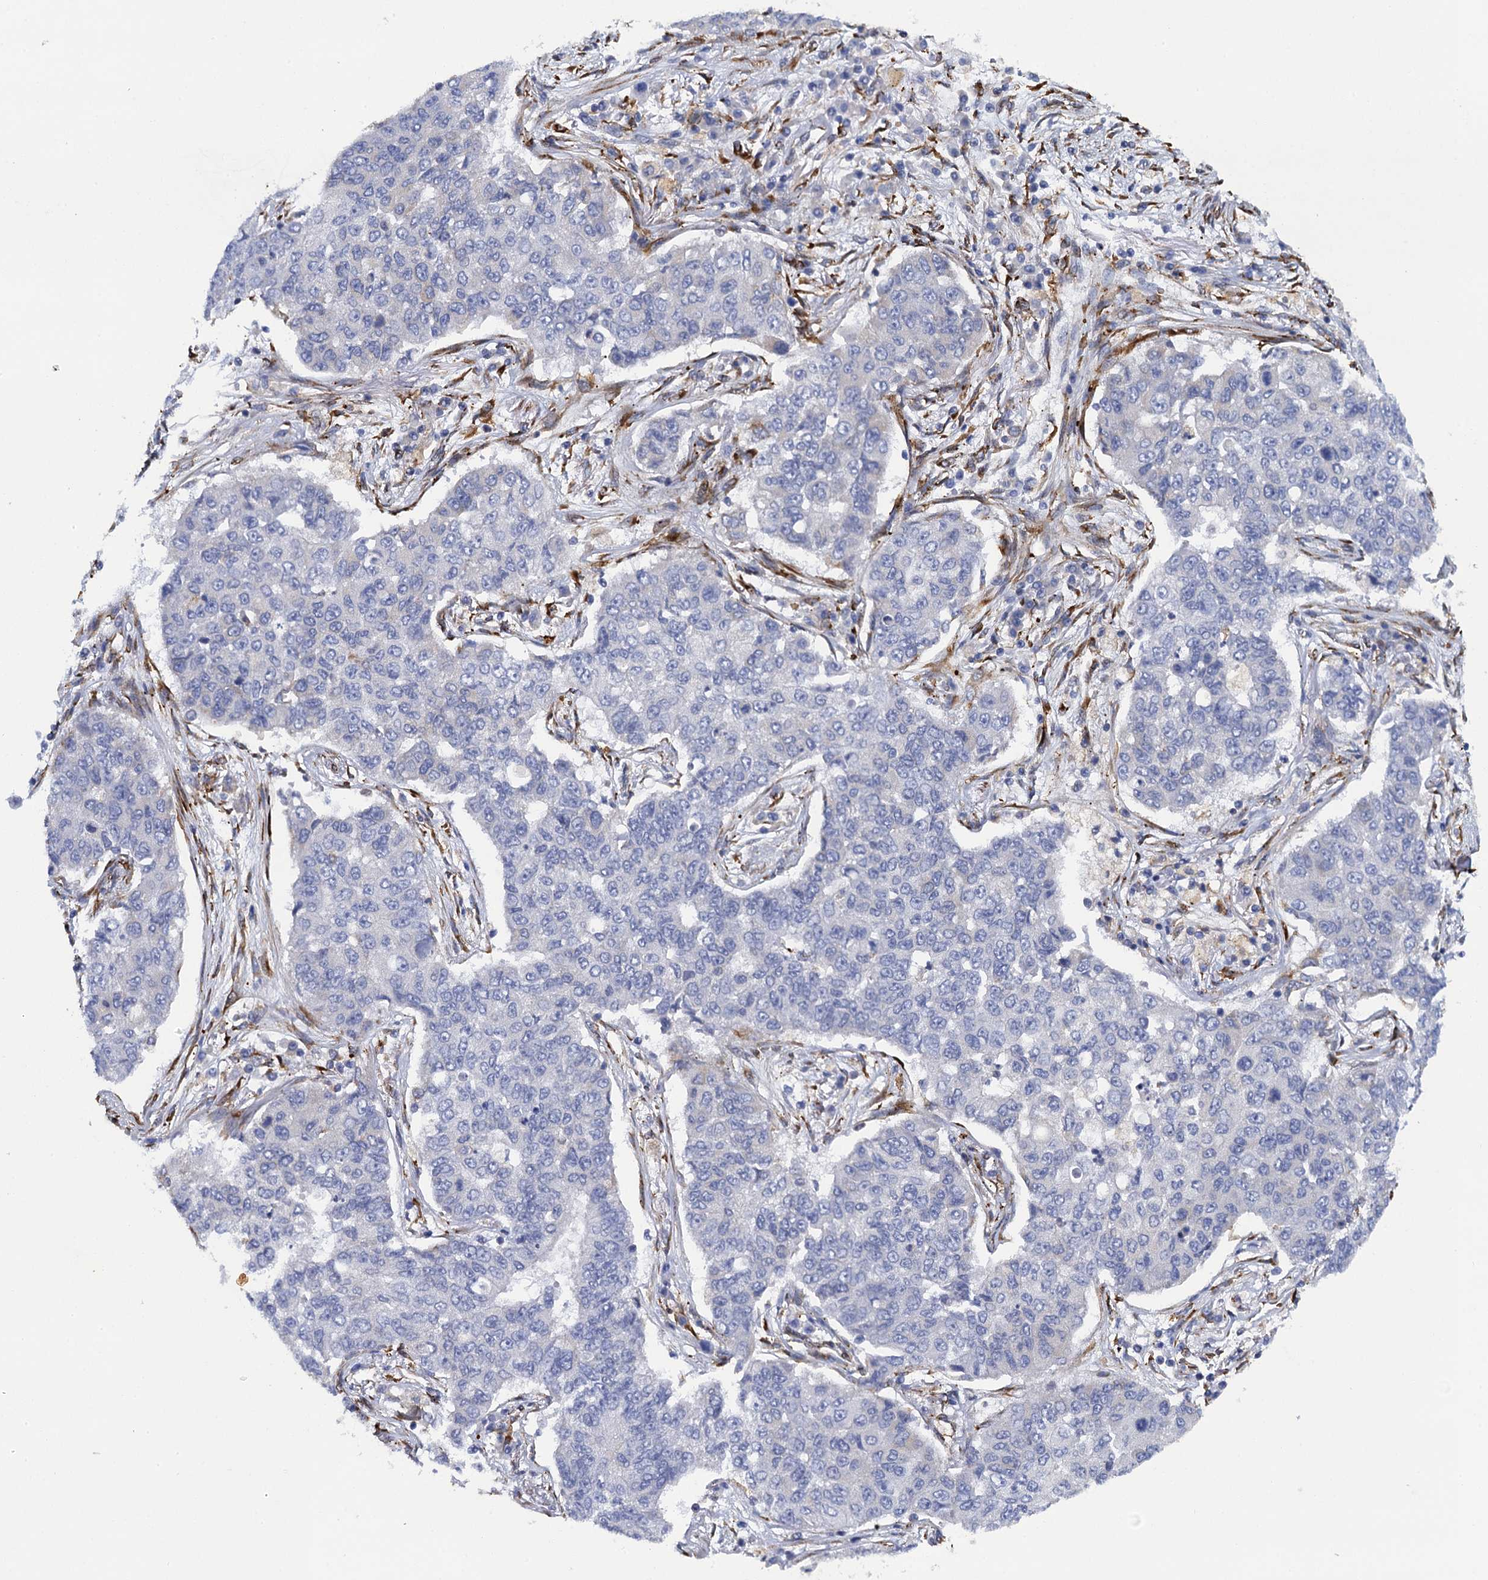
{"staining": {"intensity": "negative", "quantity": "none", "location": "none"}, "tissue": "lung cancer", "cell_type": "Tumor cells", "image_type": "cancer", "snomed": [{"axis": "morphology", "description": "Squamous cell carcinoma, NOS"}, {"axis": "topography", "description": "Lung"}], "caption": "DAB (3,3'-diaminobenzidine) immunohistochemical staining of lung cancer (squamous cell carcinoma) shows no significant positivity in tumor cells.", "gene": "POGLUT3", "patient": {"sex": "male", "age": 74}}